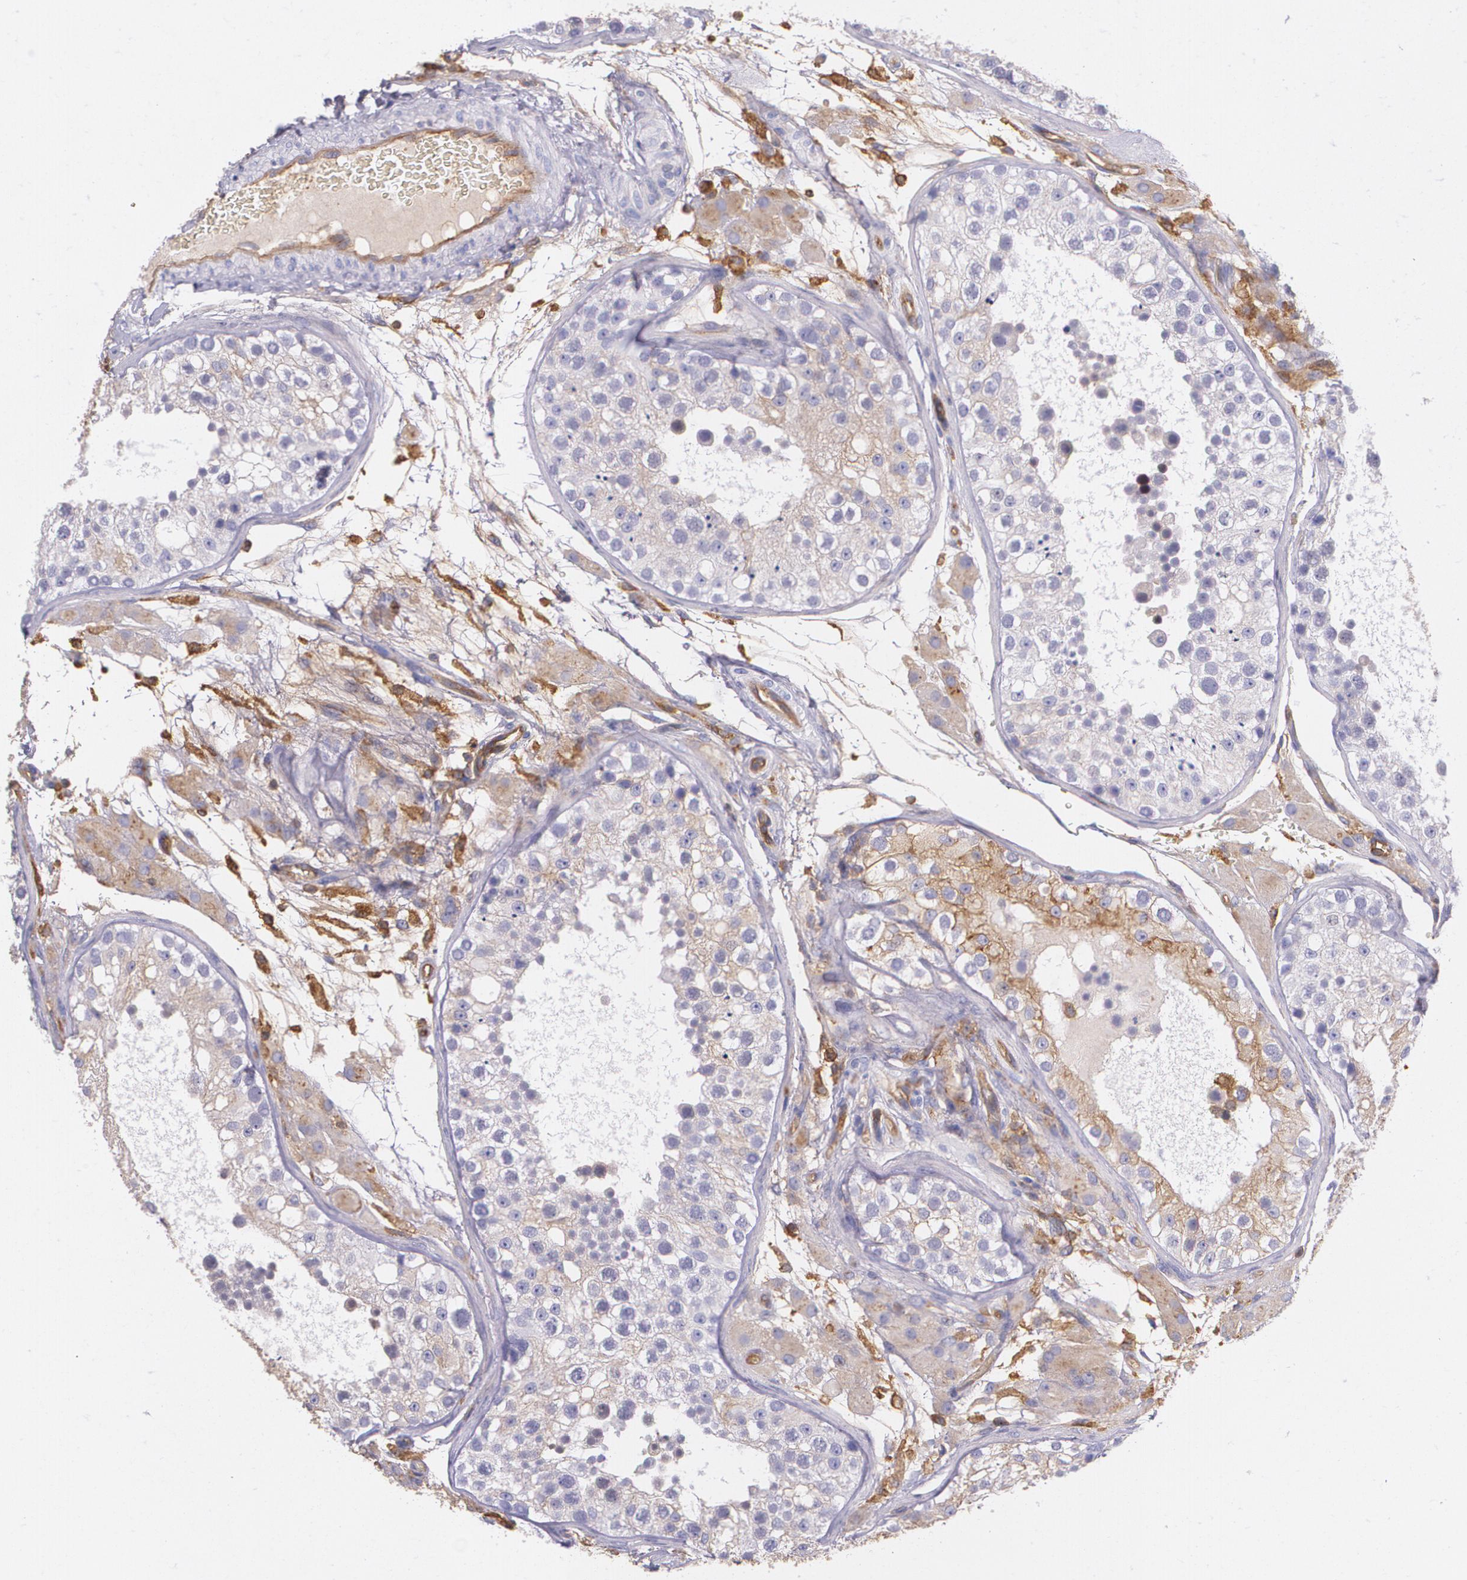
{"staining": {"intensity": "negative", "quantity": "none", "location": "none"}, "tissue": "testis", "cell_type": "Cells in seminiferous ducts", "image_type": "normal", "snomed": [{"axis": "morphology", "description": "Normal tissue, NOS"}, {"axis": "topography", "description": "Testis"}], "caption": "Cells in seminiferous ducts are negative for protein expression in benign human testis. Brightfield microscopy of IHC stained with DAB (3,3'-diaminobenzidine) (brown) and hematoxylin (blue), captured at high magnification.", "gene": "B2M", "patient": {"sex": "male", "age": 26}}